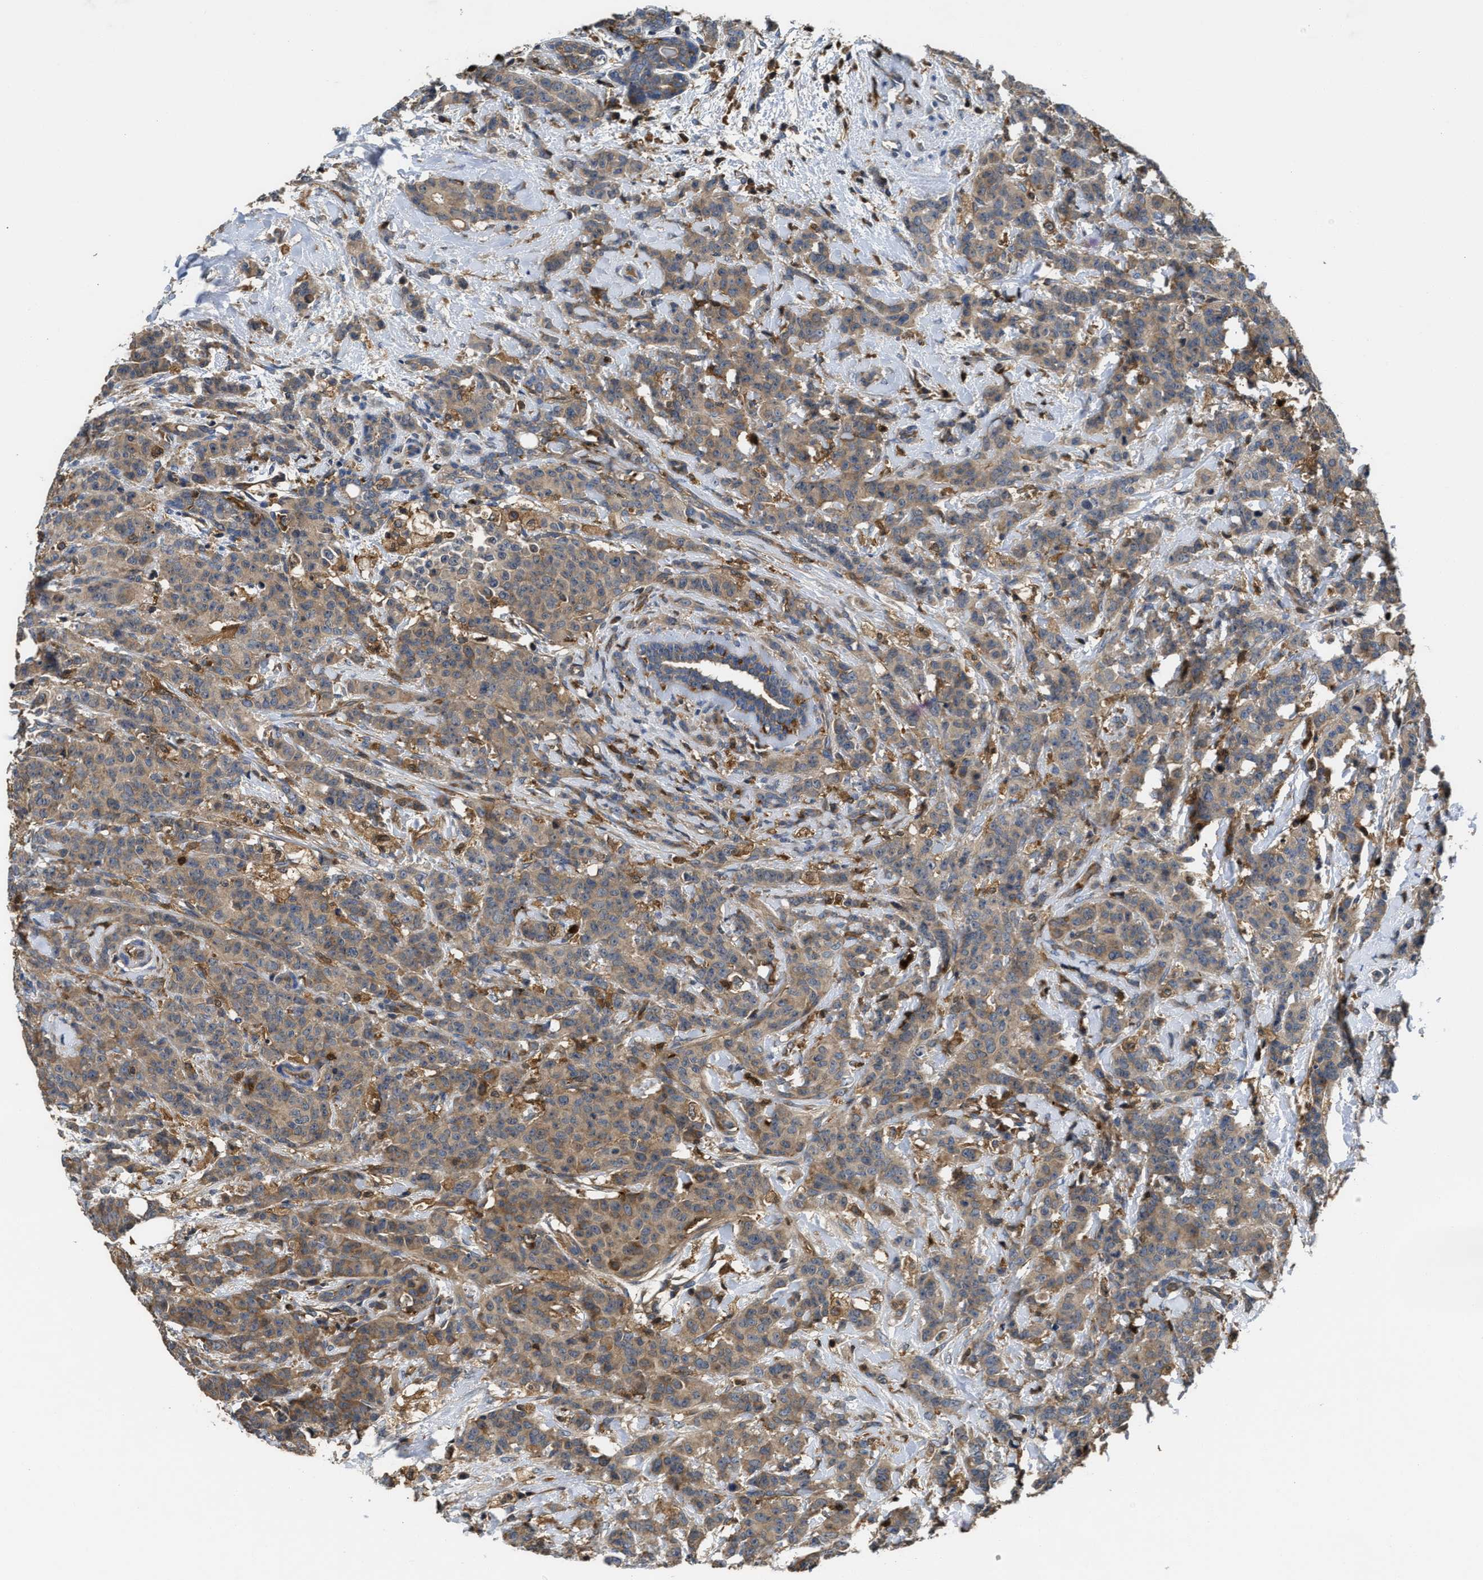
{"staining": {"intensity": "moderate", "quantity": ">75%", "location": "cytoplasmic/membranous"}, "tissue": "breast cancer", "cell_type": "Tumor cells", "image_type": "cancer", "snomed": [{"axis": "morphology", "description": "Normal tissue, NOS"}, {"axis": "morphology", "description": "Duct carcinoma"}, {"axis": "topography", "description": "Breast"}], "caption": "Tumor cells demonstrate medium levels of moderate cytoplasmic/membranous staining in about >75% of cells in human breast cancer. Immunohistochemistry stains the protein of interest in brown and the nuclei are stained blue.", "gene": "OSTF1", "patient": {"sex": "female", "age": 40}}